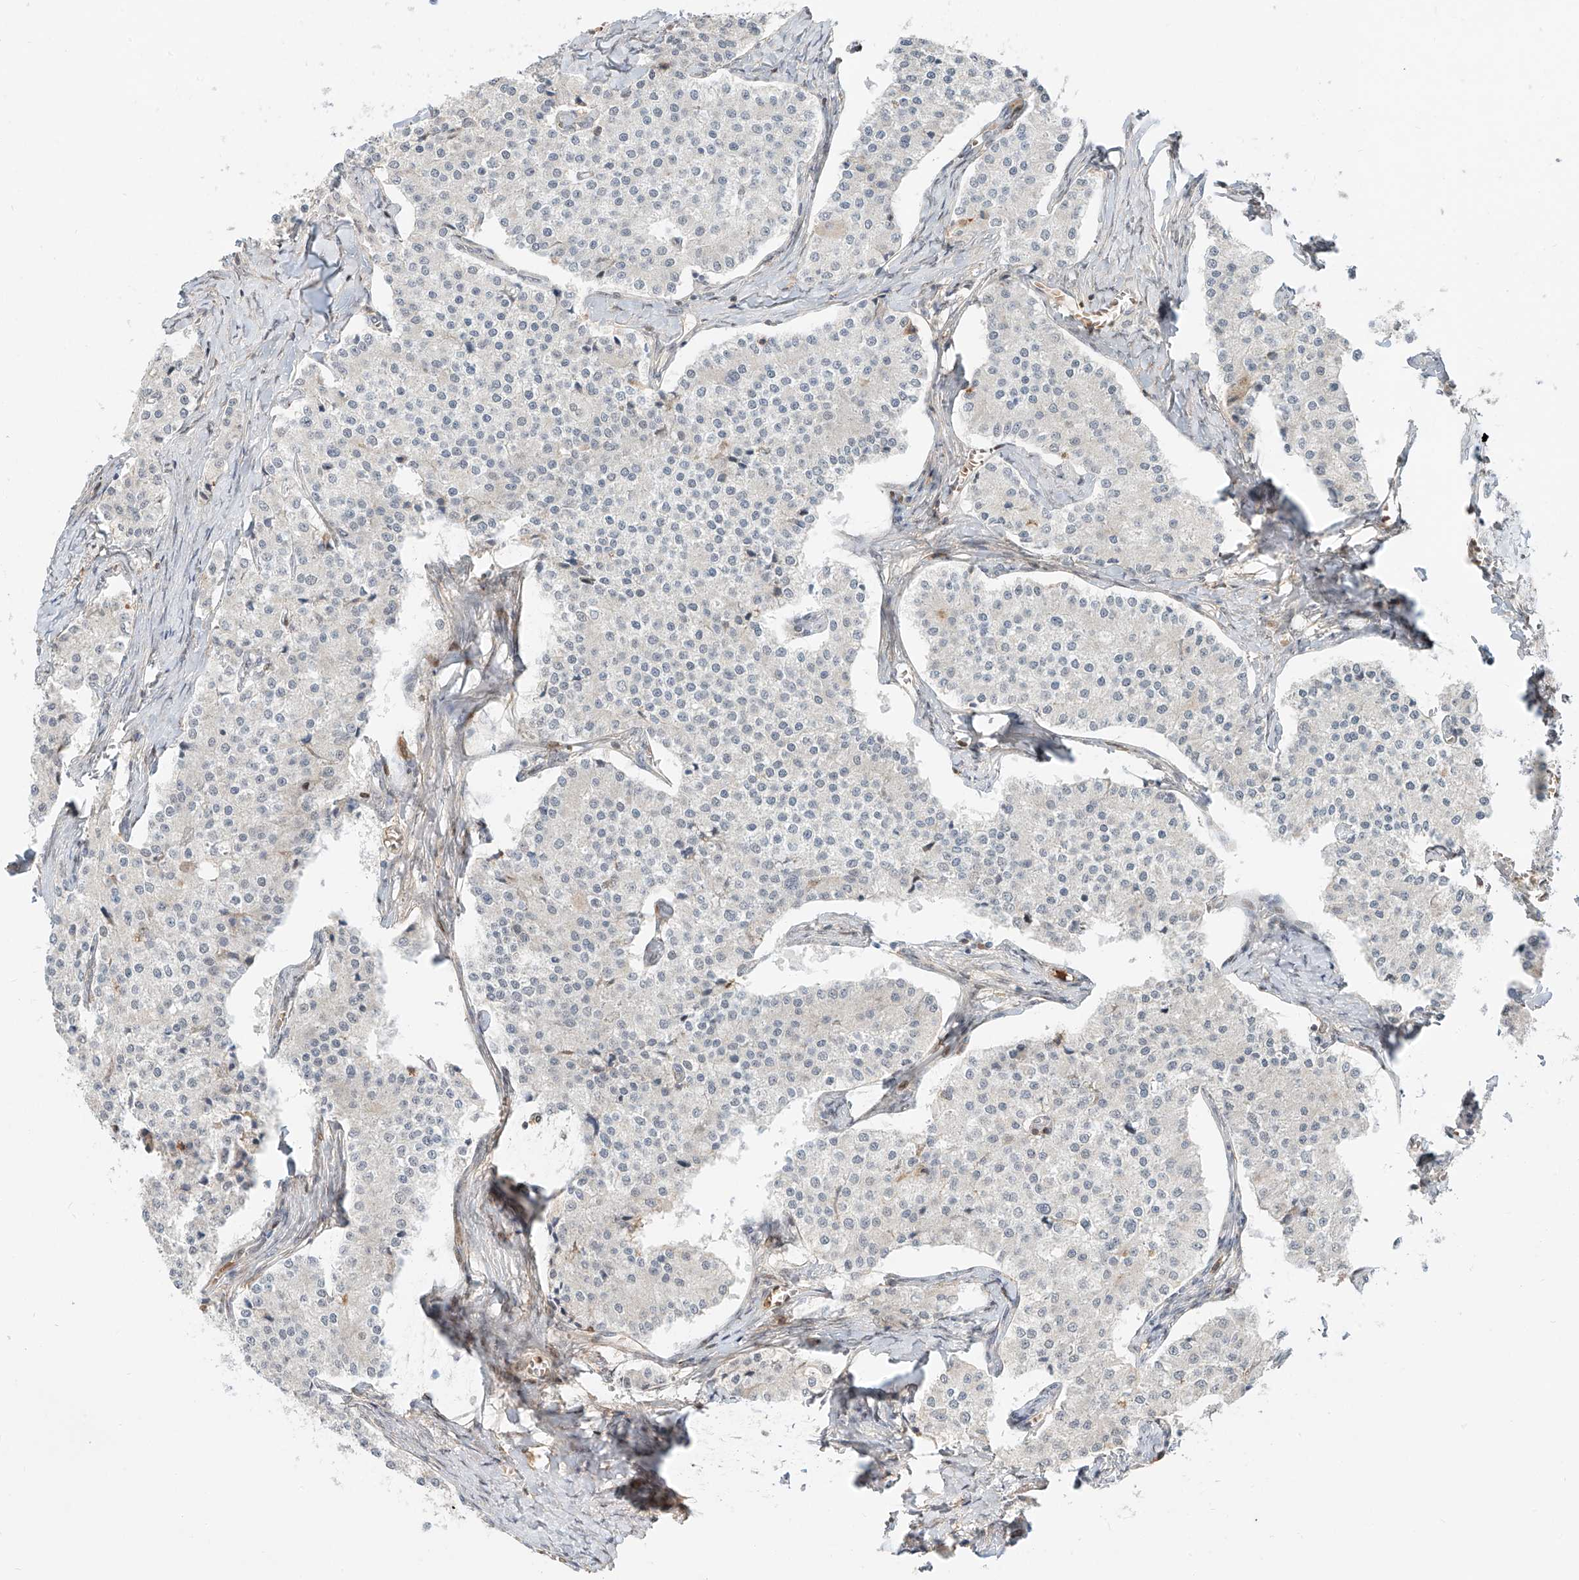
{"staining": {"intensity": "negative", "quantity": "none", "location": "none"}, "tissue": "carcinoid", "cell_type": "Tumor cells", "image_type": "cancer", "snomed": [{"axis": "morphology", "description": "Carcinoid, malignant, NOS"}, {"axis": "topography", "description": "Colon"}], "caption": "Tumor cells are negative for protein expression in human carcinoid (malignant).", "gene": "CEP162", "patient": {"sex": "female", "age": 52}}